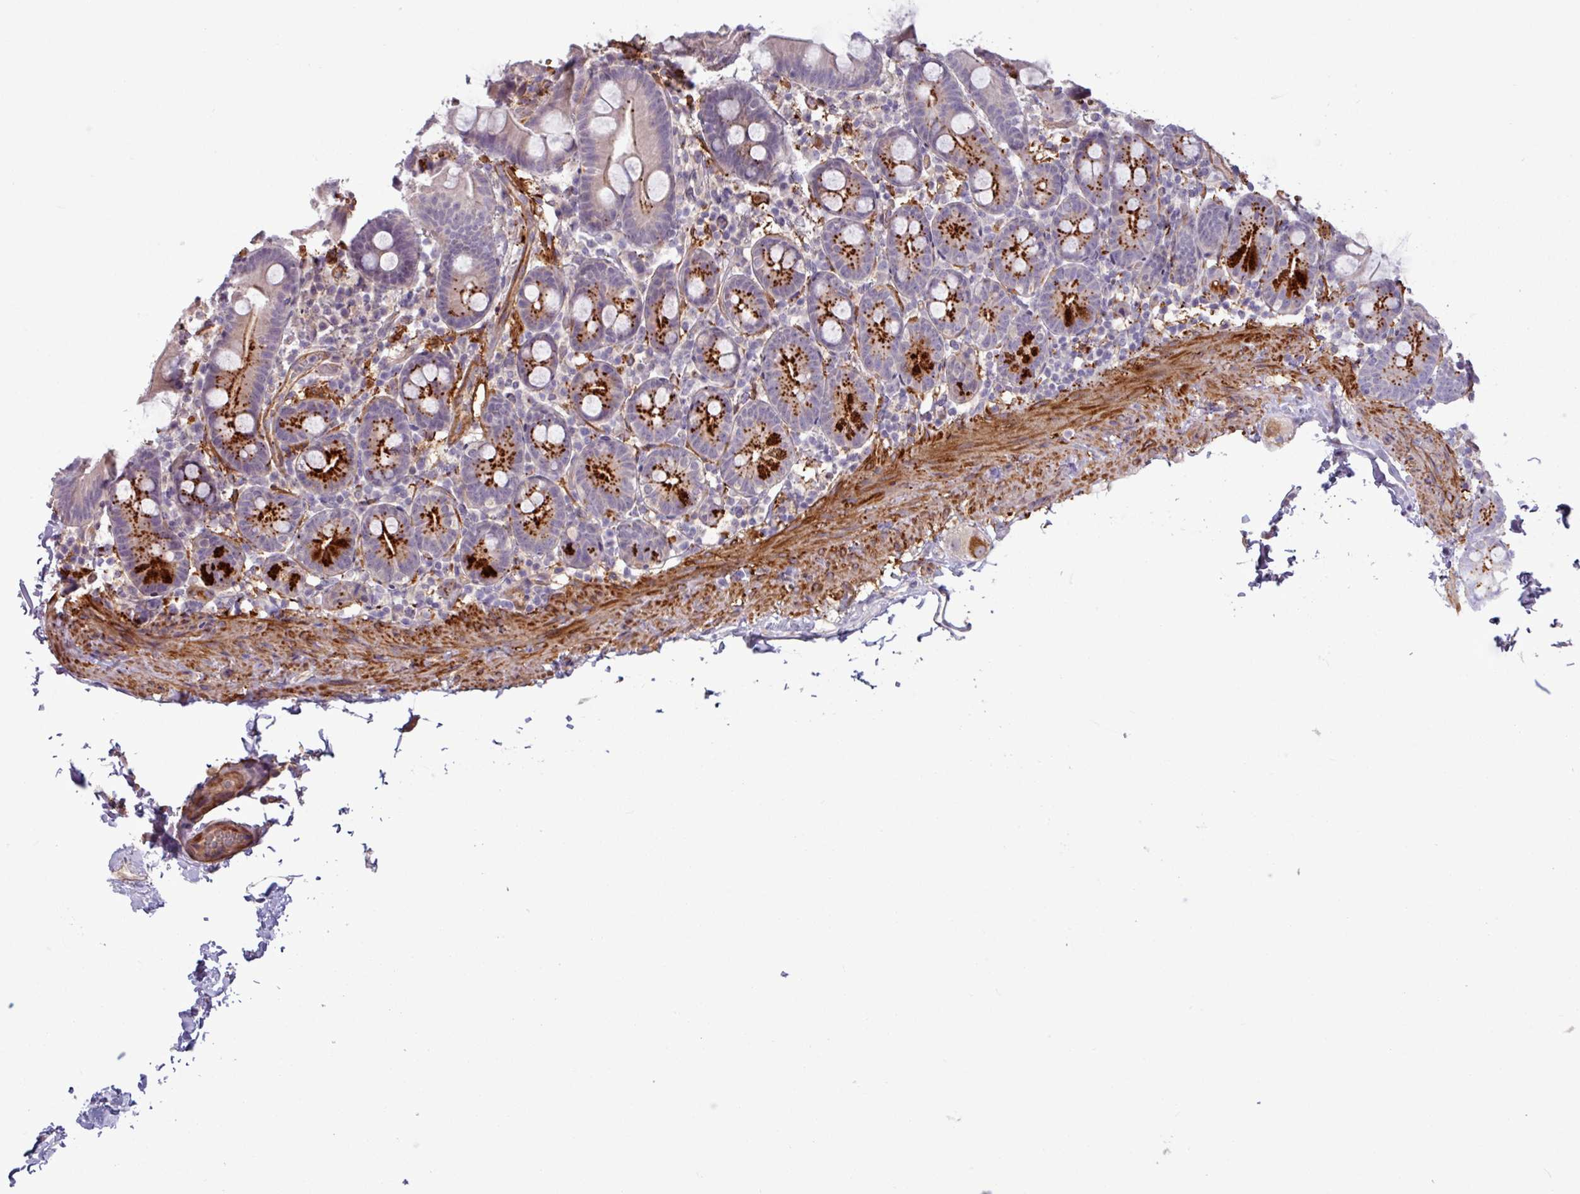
{"staining": {"intensity": "strong", "quantity": "25%-75%", "location": "cytoplasmic/membranous"}, "tissue": "small intestine", "cell_type": "Glandular cells", "image_type": "normal", "snomed": [{"axis": "morphology", "description": "Normal tissue, NOS"}, {"axis": "topography", "description": "Small intestine"}], "caption": "Protein staining shows strong cytoplasmic/membranous expression in approximately 25%-75% of glandular cells in unremarkable small intestine.", "gene": "PCED1A", "patient": {"sex": "female", "age": 68}}